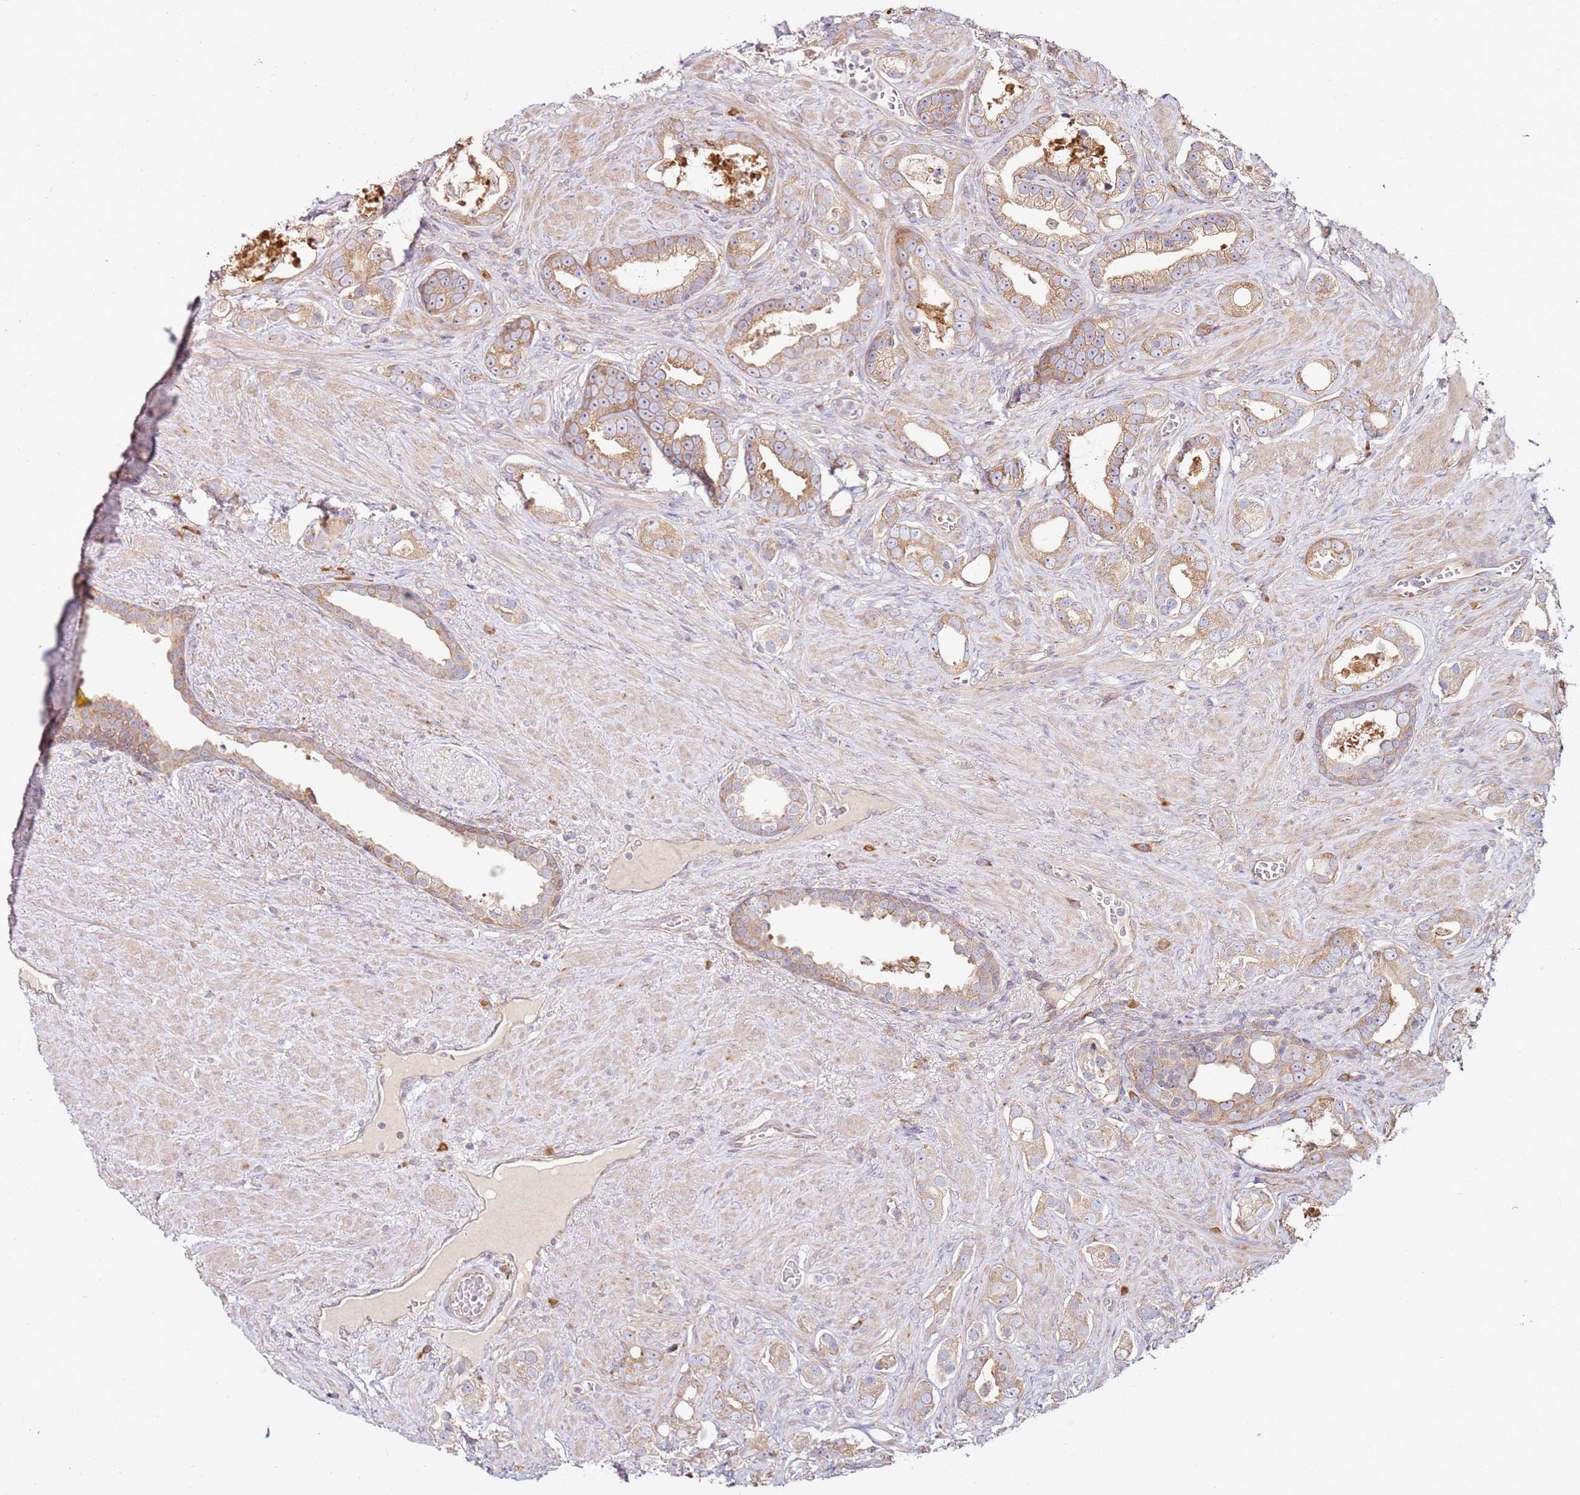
{"staining": {"intensity": "moderate", "quantity": ">75%", "location": "cytoplasmic/membranous"}, "tissue": "prostate cancer", "cell_type": "Tumor cells", "image_type": "cancer", "snomed": [{"axis": "morphology", "description": "Adenocarcinoma, High grade"}, {"axis": "topography", "description": "Prostate"}], "caption": "Prostate cancer stained for a protein (brown) displays moderate cytoplasmic/membranous positive positivity in approximately >75% of tumor cells.", "gene": "RPS3A", "patient": {"sex": "male", "age": 67}}